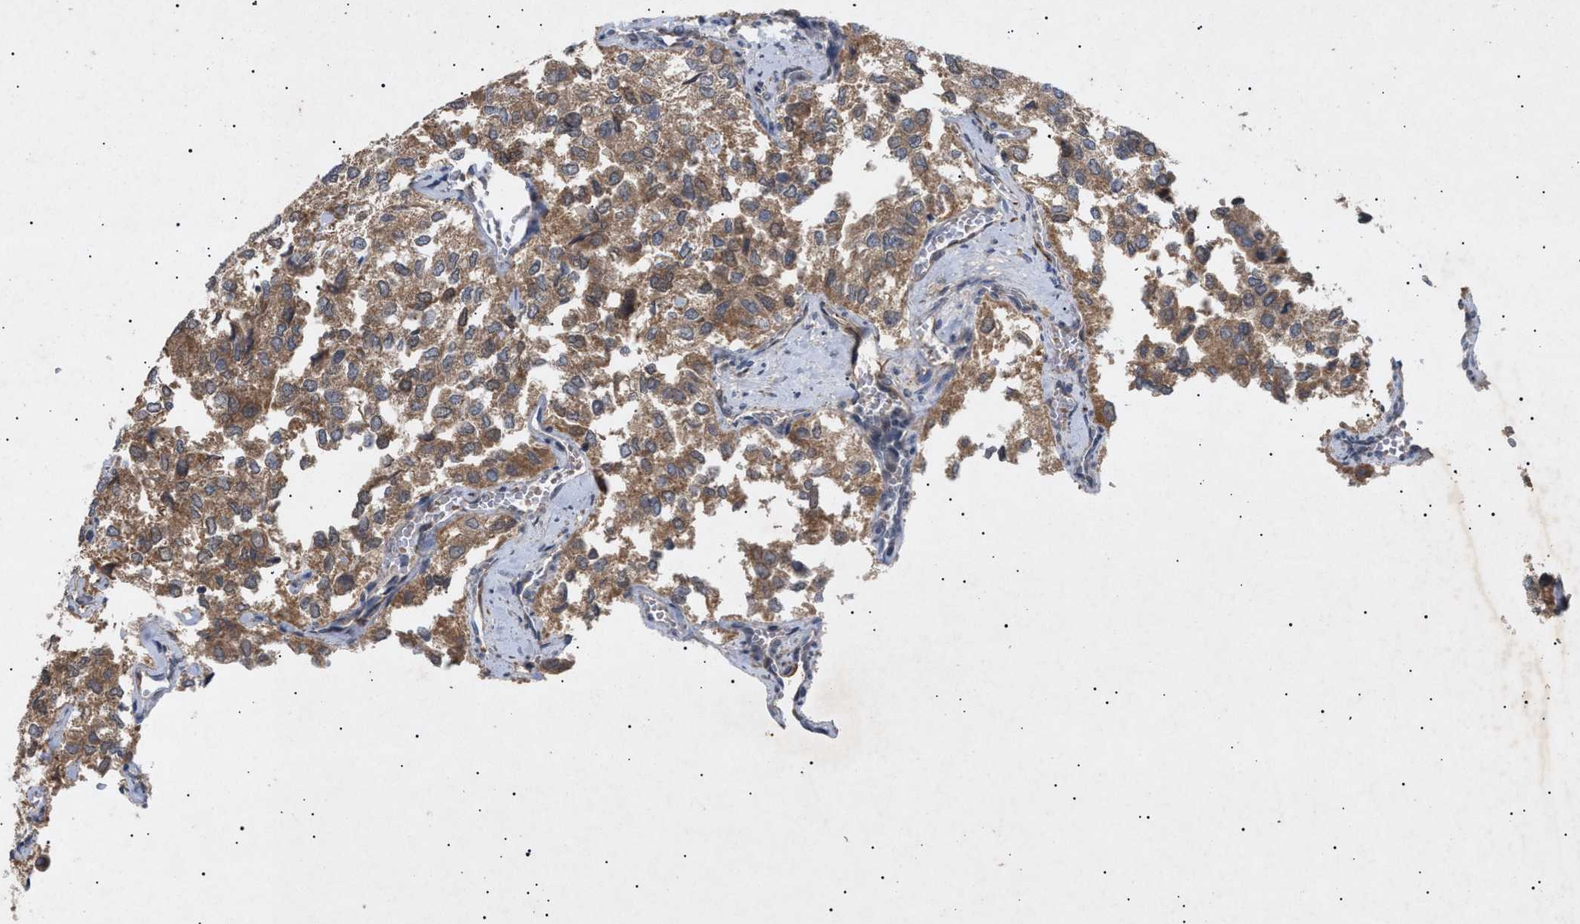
{"staining": {"intensity": "moderate", "quantity": ">75%", "location": "cytoplasmic/membranous"}, "tissue": "thyroid cancer", "cell_type": "Tumor cells", "image_type": "cancer", "snomed": [{"axis": "morphology", "description": "Follicular adenoma carcinoma, NOS"}, {"axis": "topography", "description": "Thyroid gland"}], "caption": "Immunohistochemistry image of neoplastic tissue: human thyroid cancer stained using immunohistochemistry (IHC) exhibits medium levels of moderate protein expression localized specifically in the cytoplasmic/membranous of tumor cells, appearing as a cytoplasmic/membranous brown color.", "gene": "SIRT5", "patient": {"sex": "male", "age": 75}}